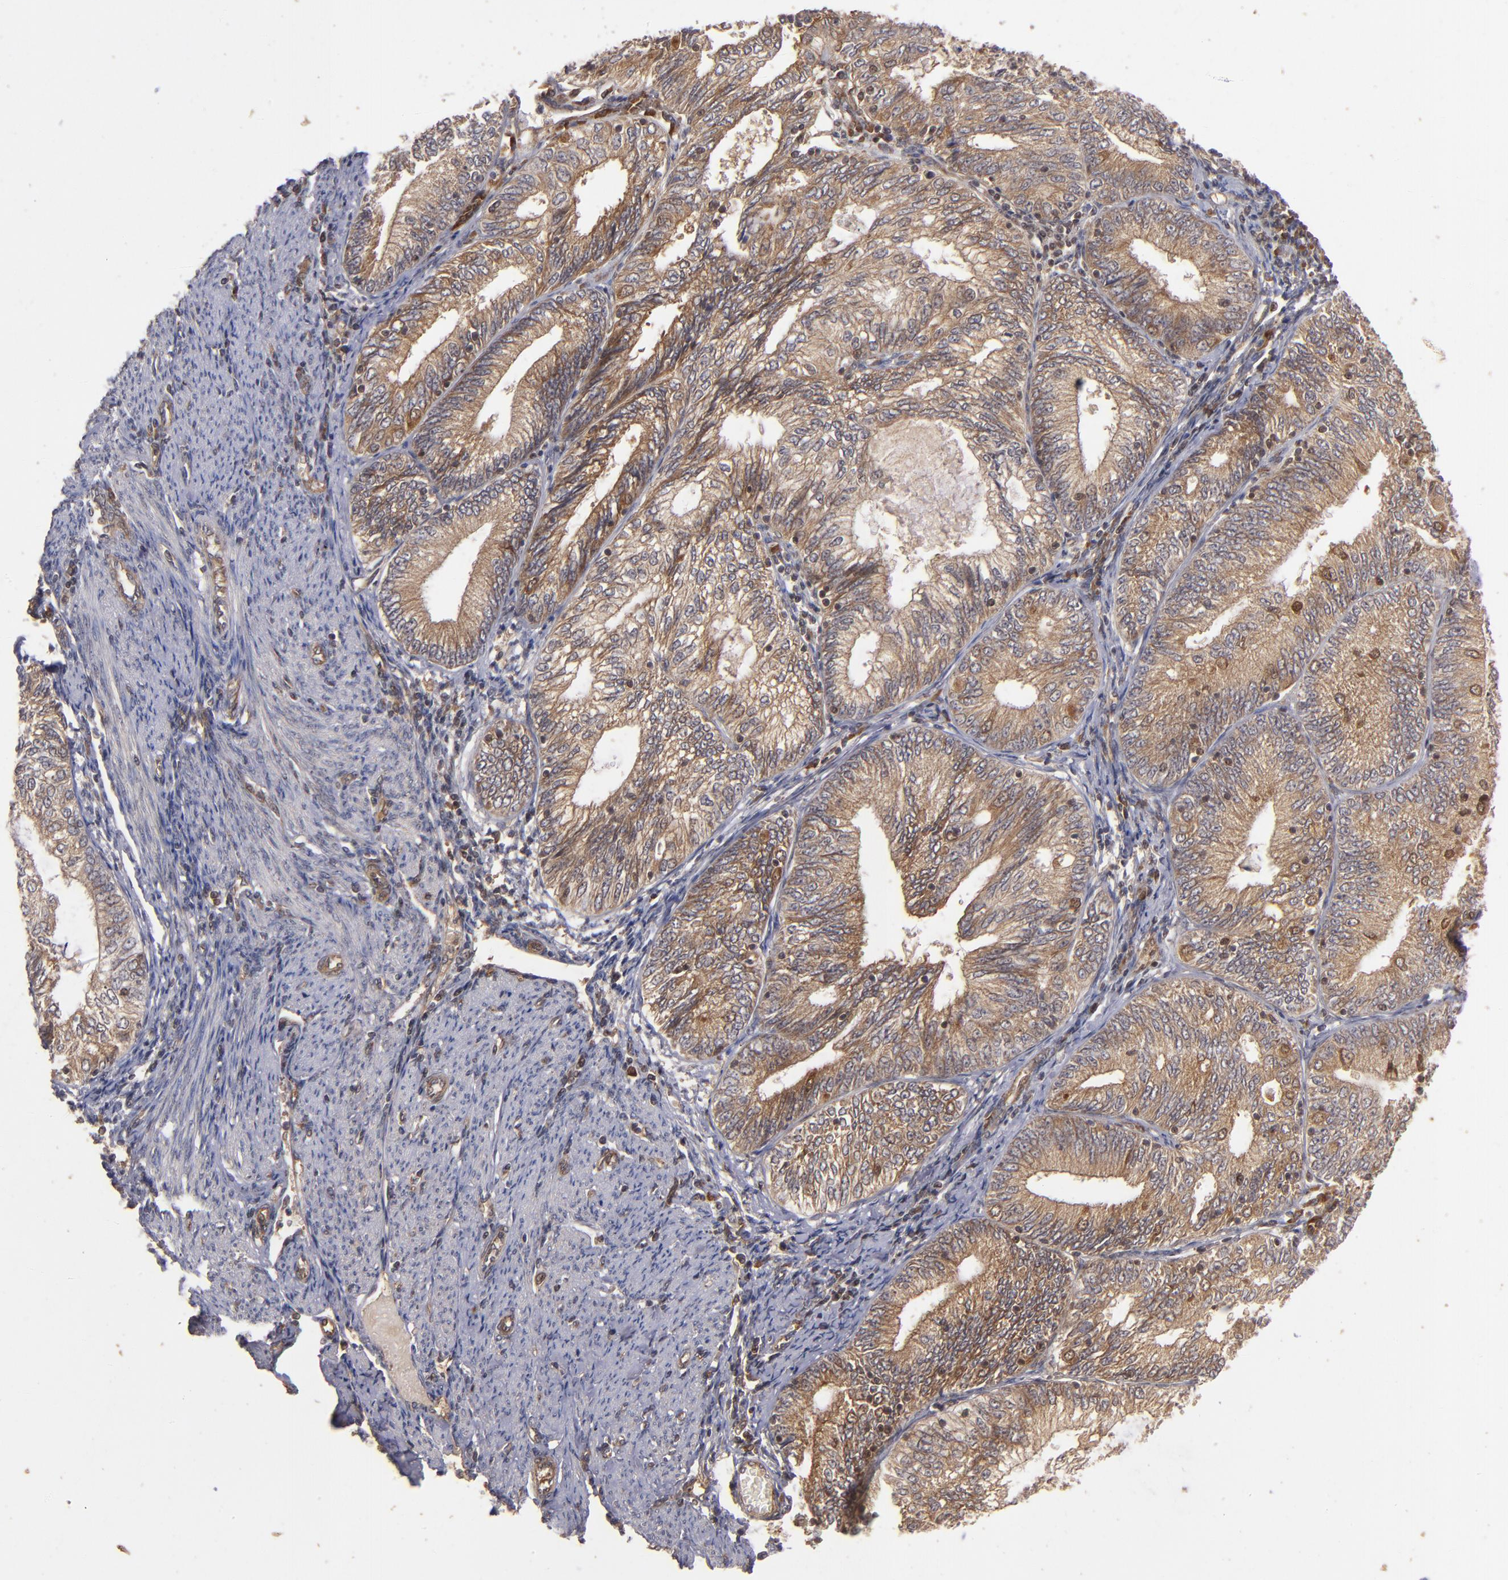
{"staining": {"intensity": "moderate", "quantity": ">75%", "location": "cytoplasmic/membranous"}, "tissue": "endometrial cancer", "cell_type": "Tumor cells", "image_type": "cancer", "snomed": [{"axis": "morphology", "description": "Adenocarcinoma, NOS"}, {"axis": "topography", "description": "Endometrium"}], "caption": "Endometrial cancer was stained to show a protein in brown. There is medium levels of moderate cytoplasmic/membranous positivity in about >75% of tumor cells. Using DAB (brown) and hematoxylin (blue) stains, captured at high magnification using brightfield microscopy.", "gene": "BDKRB1", "patient": {"sex": "female", "age": 69}}